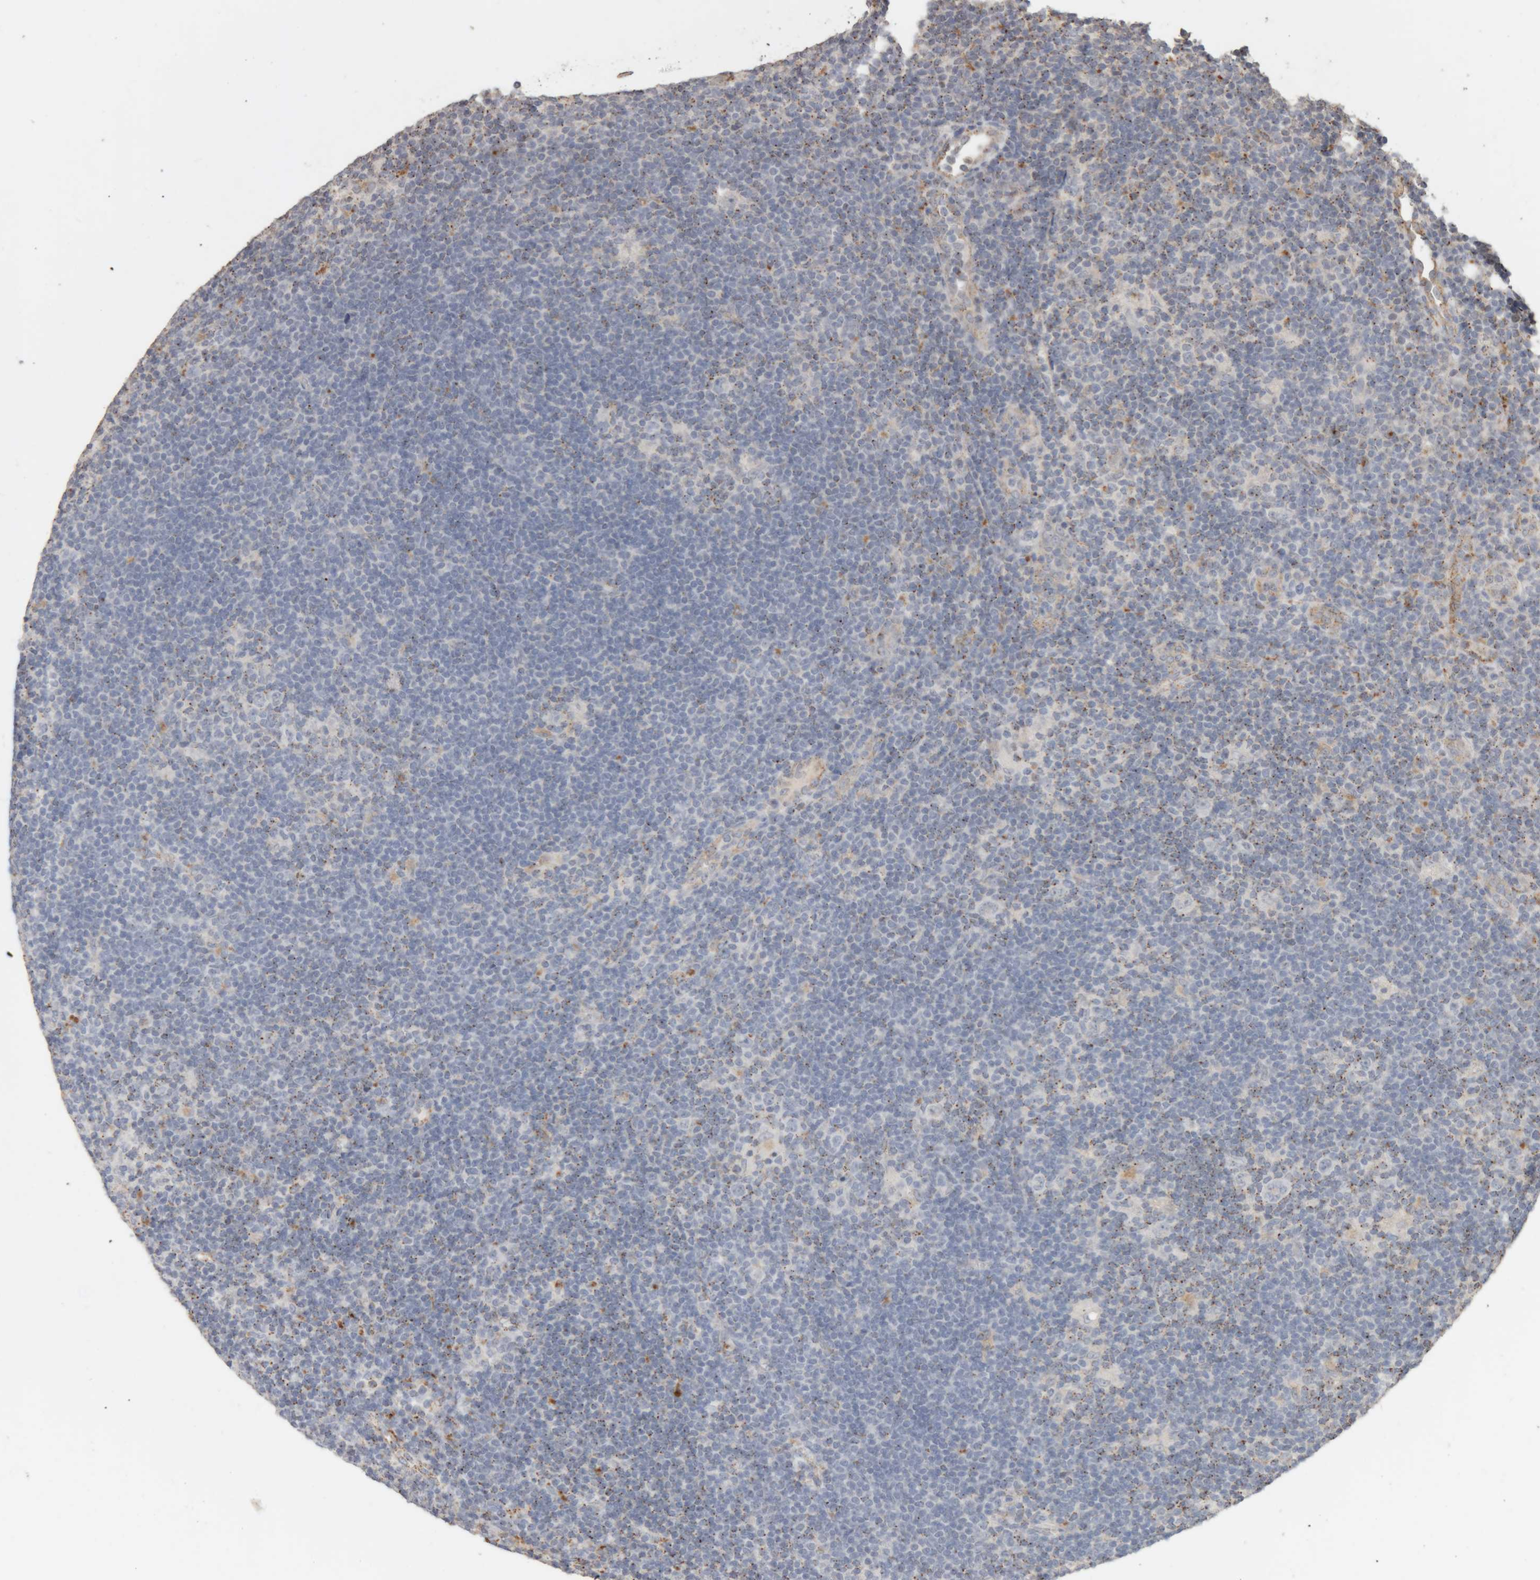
{"staining": {"intensity": "negative", "quantity": "none", "location": "none"}, "tissue": "lymphoma", "cell_type": "Tumor cells", "image_type": "cancer", "snomed": [{"axis": "morphology", "description": "Hodgkin's disease, NOS"}, {"axis": "topography", "description": "Lymph node"}], "caption": "Lymphoma was stained to show a protein in brown. There is no significant staining in tumor cells.", "gene": "ARSA", "patient": {"sex": "female", "age": 57}}